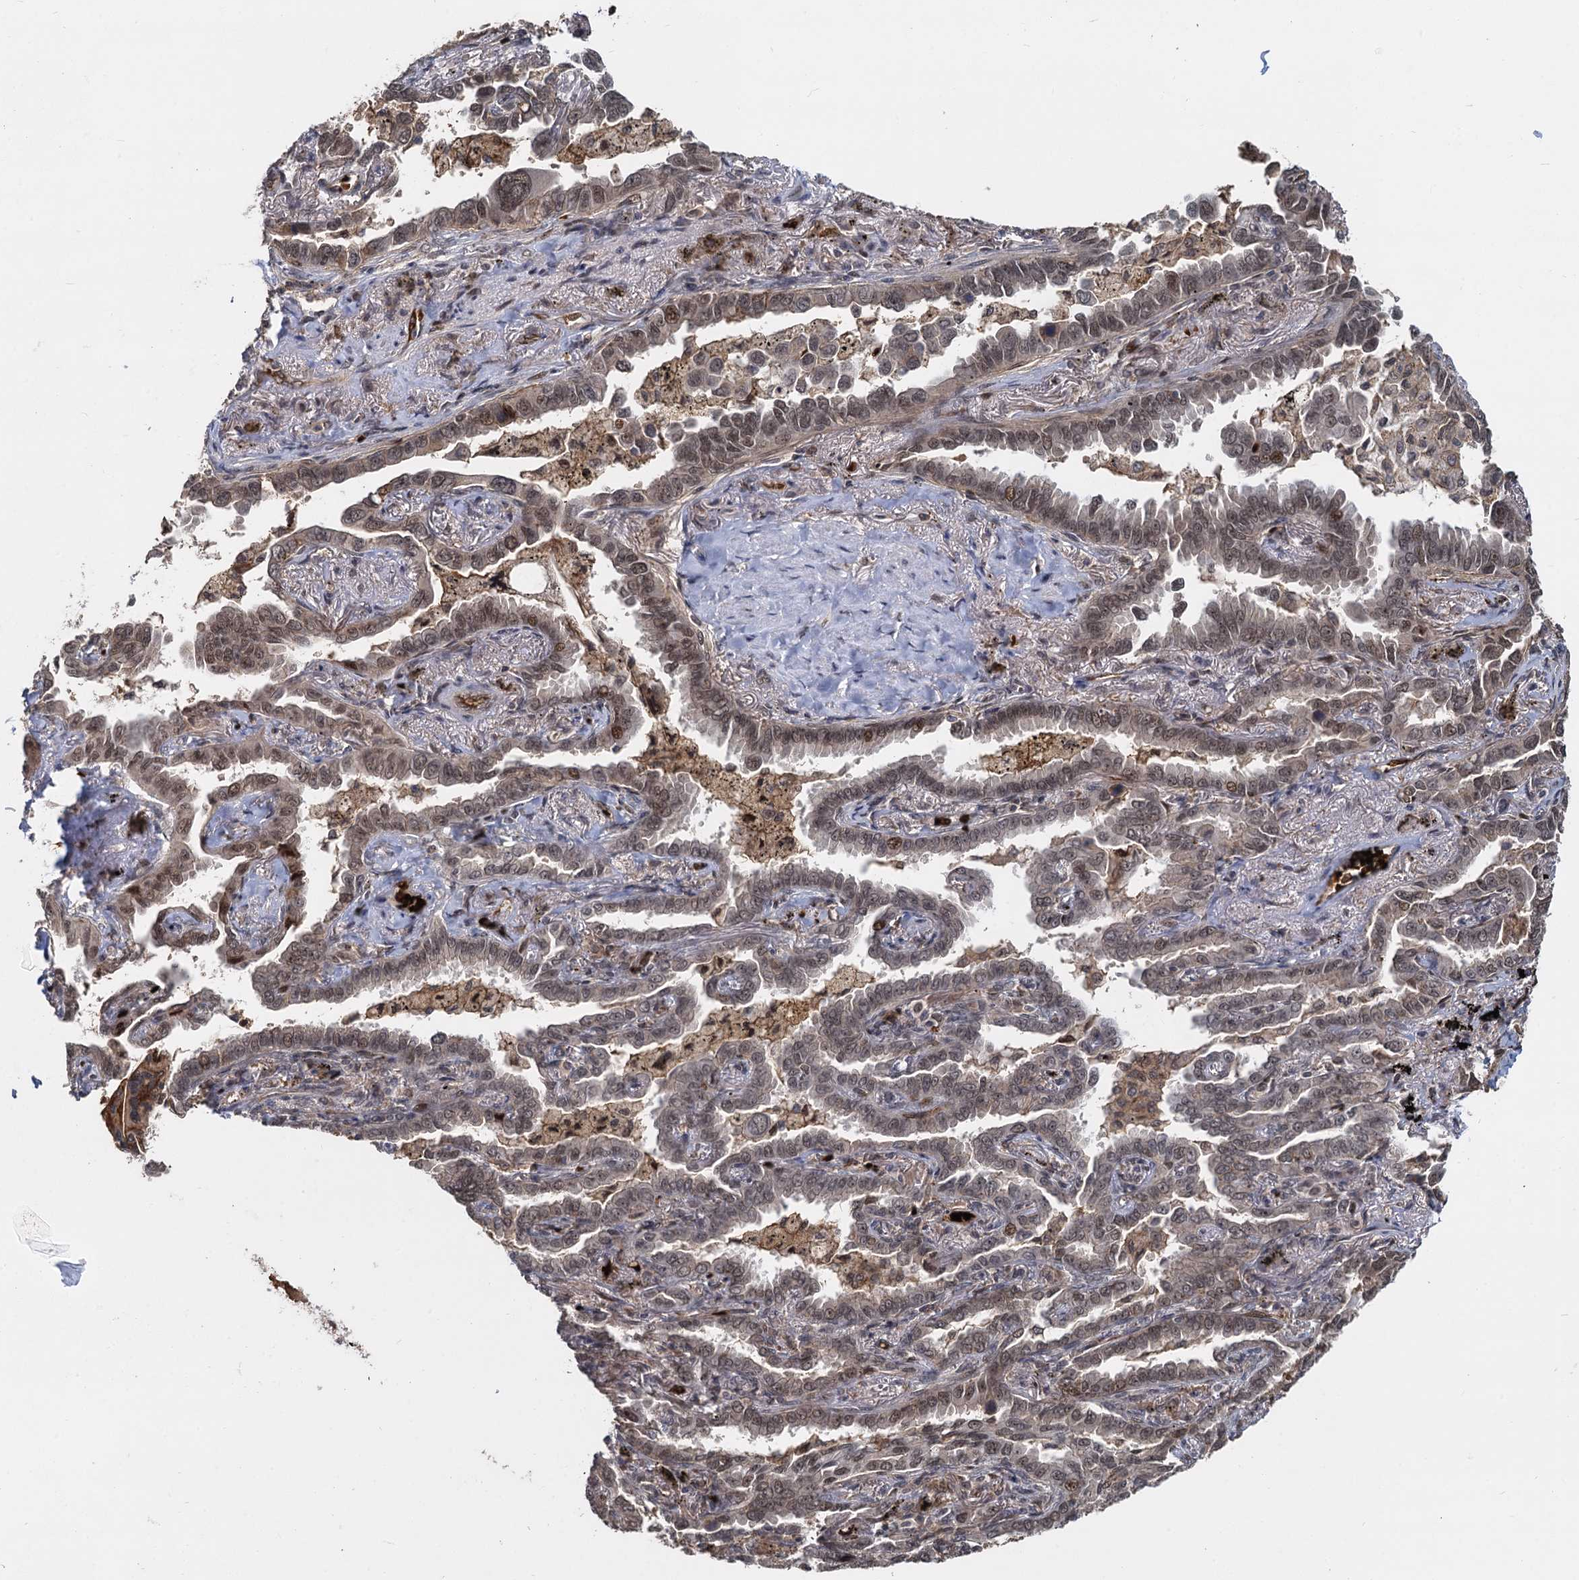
{"staining": {"intensity": "moderate", "quantity": ">75%", "location": "nuclear"}, "tissue": "lung cancer", "cell_type": "Tumor cells", "image_type": "cancer", "snomed": [{"axis": "morphology", "description": "Adenocarcinoma, NOS"}, {"axis": "topography", "description": "Lung"}], "caption": "The photomicrograph reveals immunohistochemical staining of lung cancer (adenocarcinoma). There is moderate nuclear positivity is appreciated in about >75% of tumor cells.", "gene": "FANCI", "patient": {"sex": "male", "age": 67}}